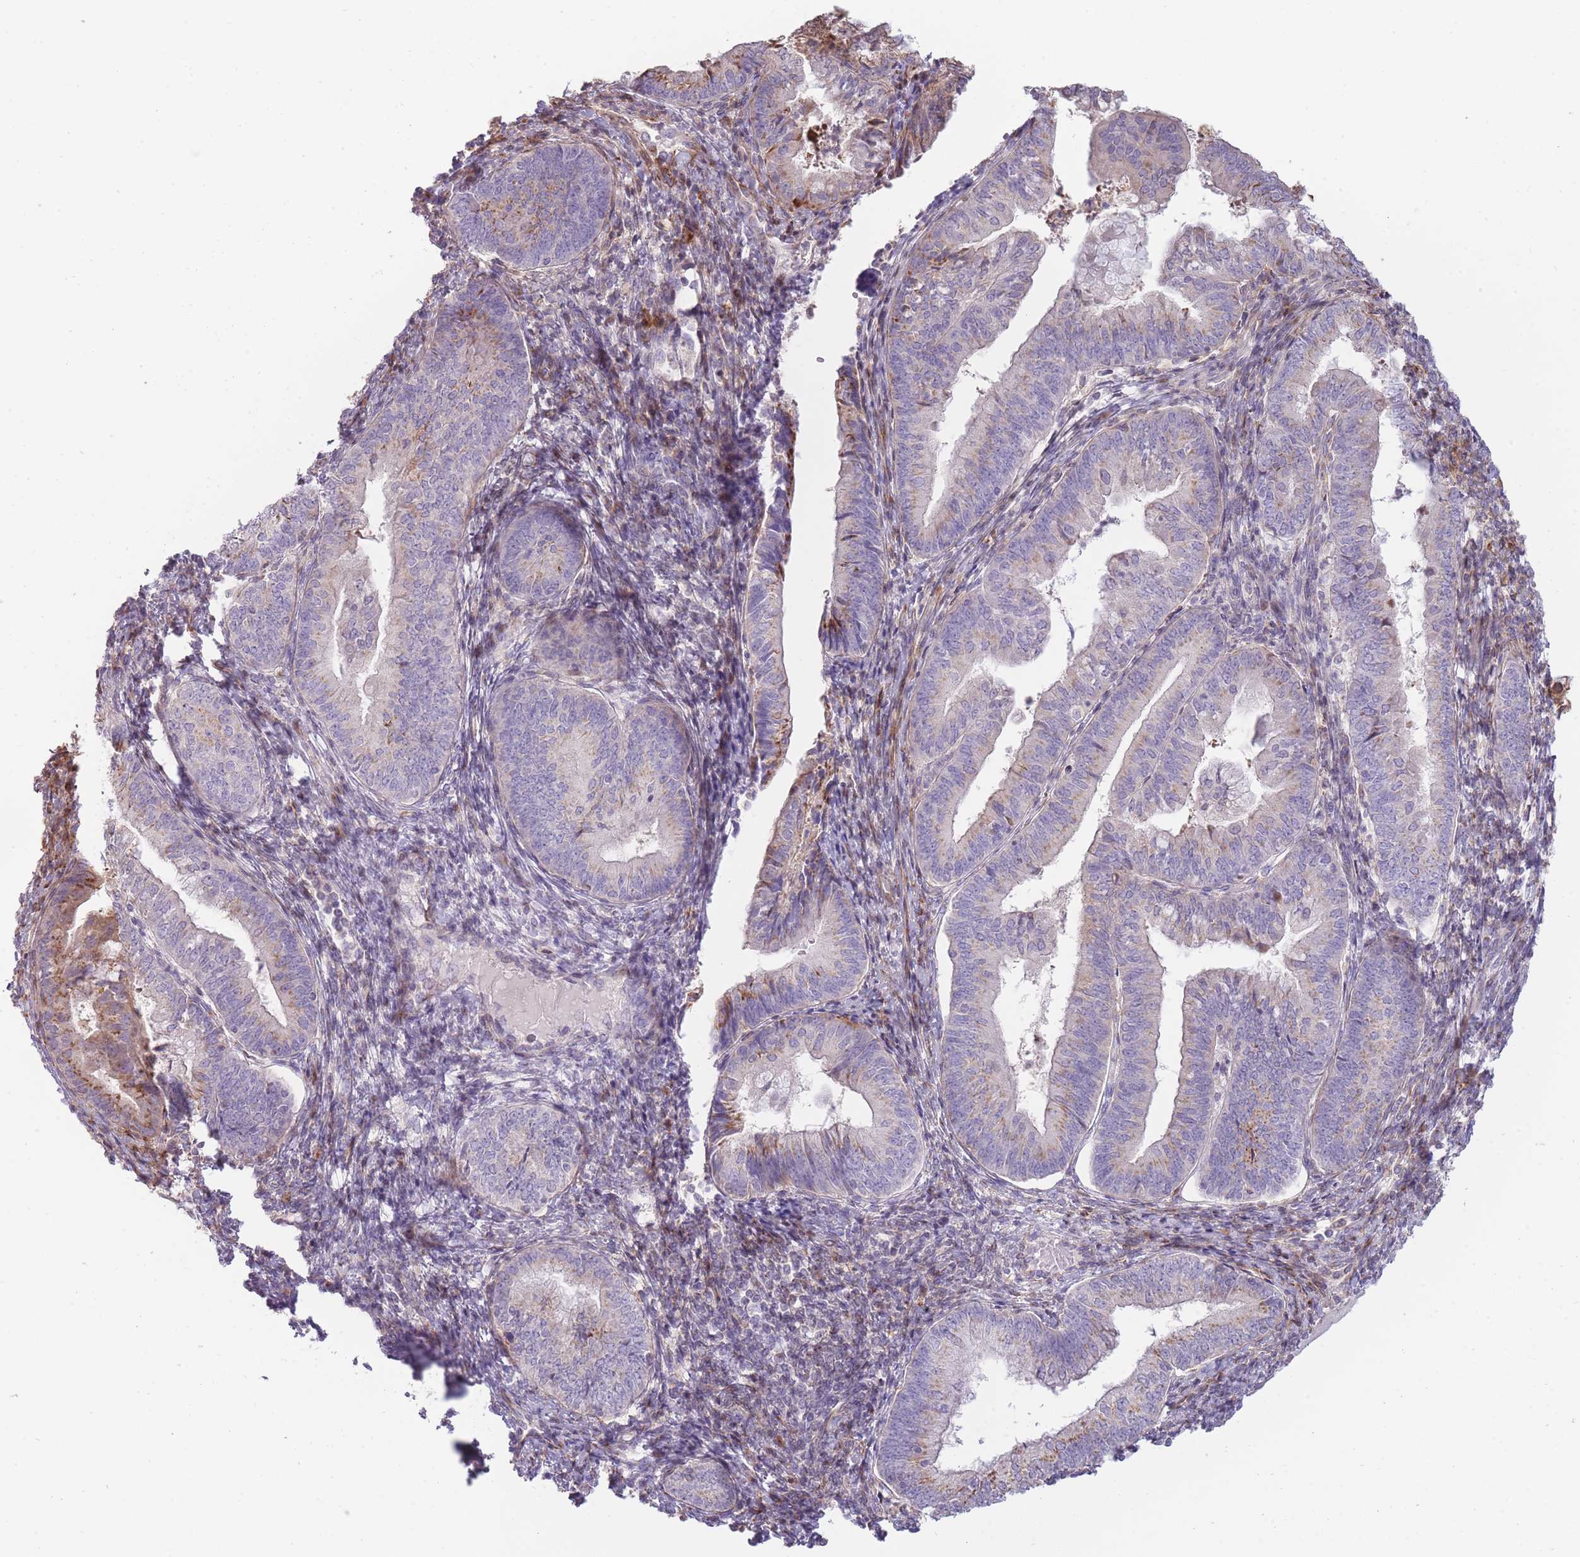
{"staining": {"intensity": "moderate", "quantity": "25%-75%", "location": "cytoplasmic/membranous"}, "tissue": "endometrial cancer", "cell_type": "Tumor cells", "image_type": "cancer", "snomed": [{"axis": "morphology", "description": "Adenocarcinoma, NOS"}, {"axis": "topography", "description": "Endometrium"}], "caption": "Immunohistochemistry (IHC) of endometrial adenocarcinoma exhibits medium levels of moderate cytoplasmic/membranous staining in about 25%-75% of tumor cells.", "gene": "PPP3R2", "patient": {"sex": "female", "age": 55}}